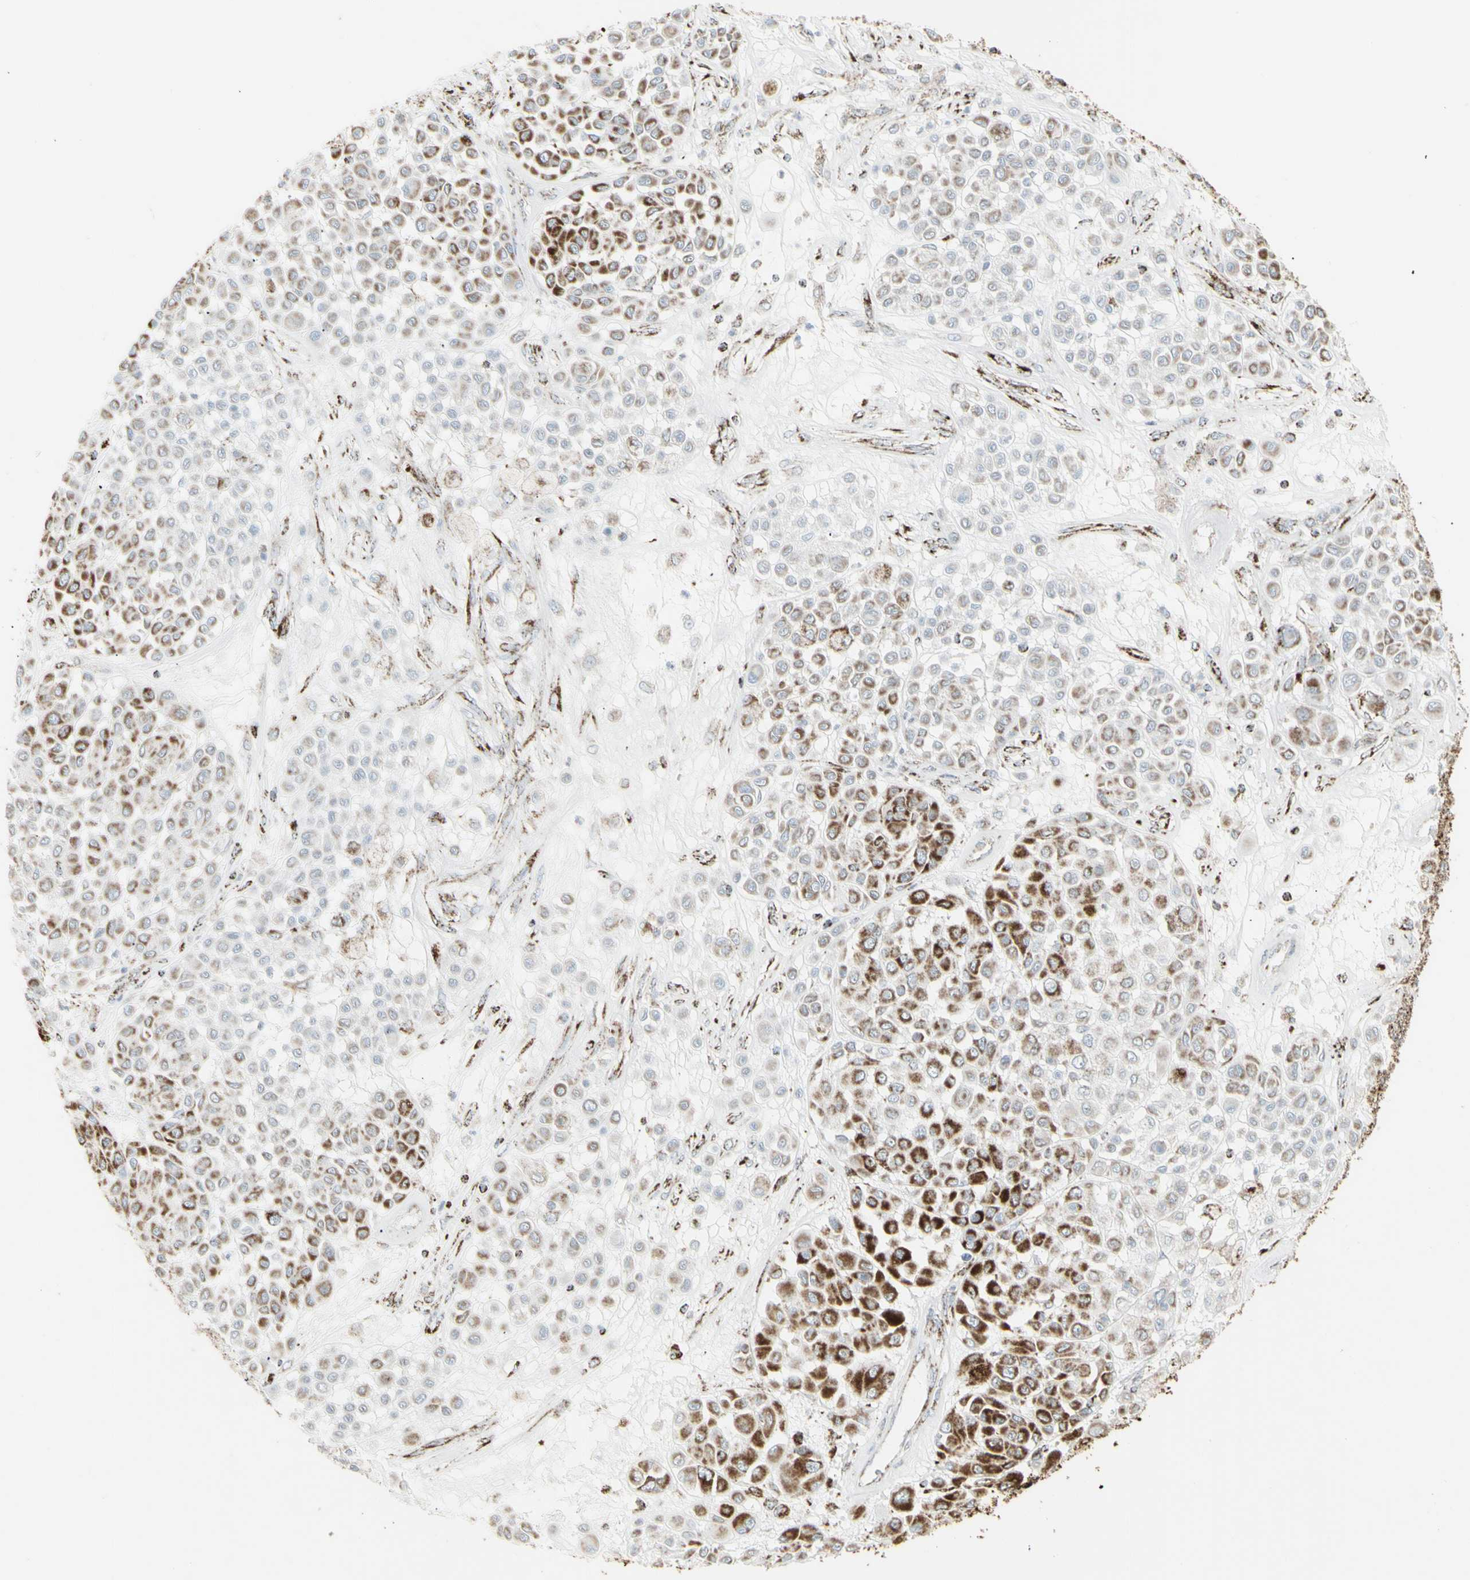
{"staining": {"intensity": "moderate", "quantity": "25%-75%", "location": "cytoplasmic/membranous"}, "tissue": "melanoma", "cell_type": "Tumor cells", "image_type": "cancer", "snomed": [{"axis": "morphology", "description": "Malignant melanoma, Metastatic site"}, {"axis": "topography", "description": "Soft tissue"}], "caption": "The micrograph shows a brown stain indicating the presence of a protein in the cytoplasmic/membranous of tumor cells in melanoma. The staining was performed using DAB, with brown indicating positive protein expression. Nuclei are stained blue with hematoxylin.", "gene": "PLGRKT", "patient": {"sex": "male", "age": 41}}